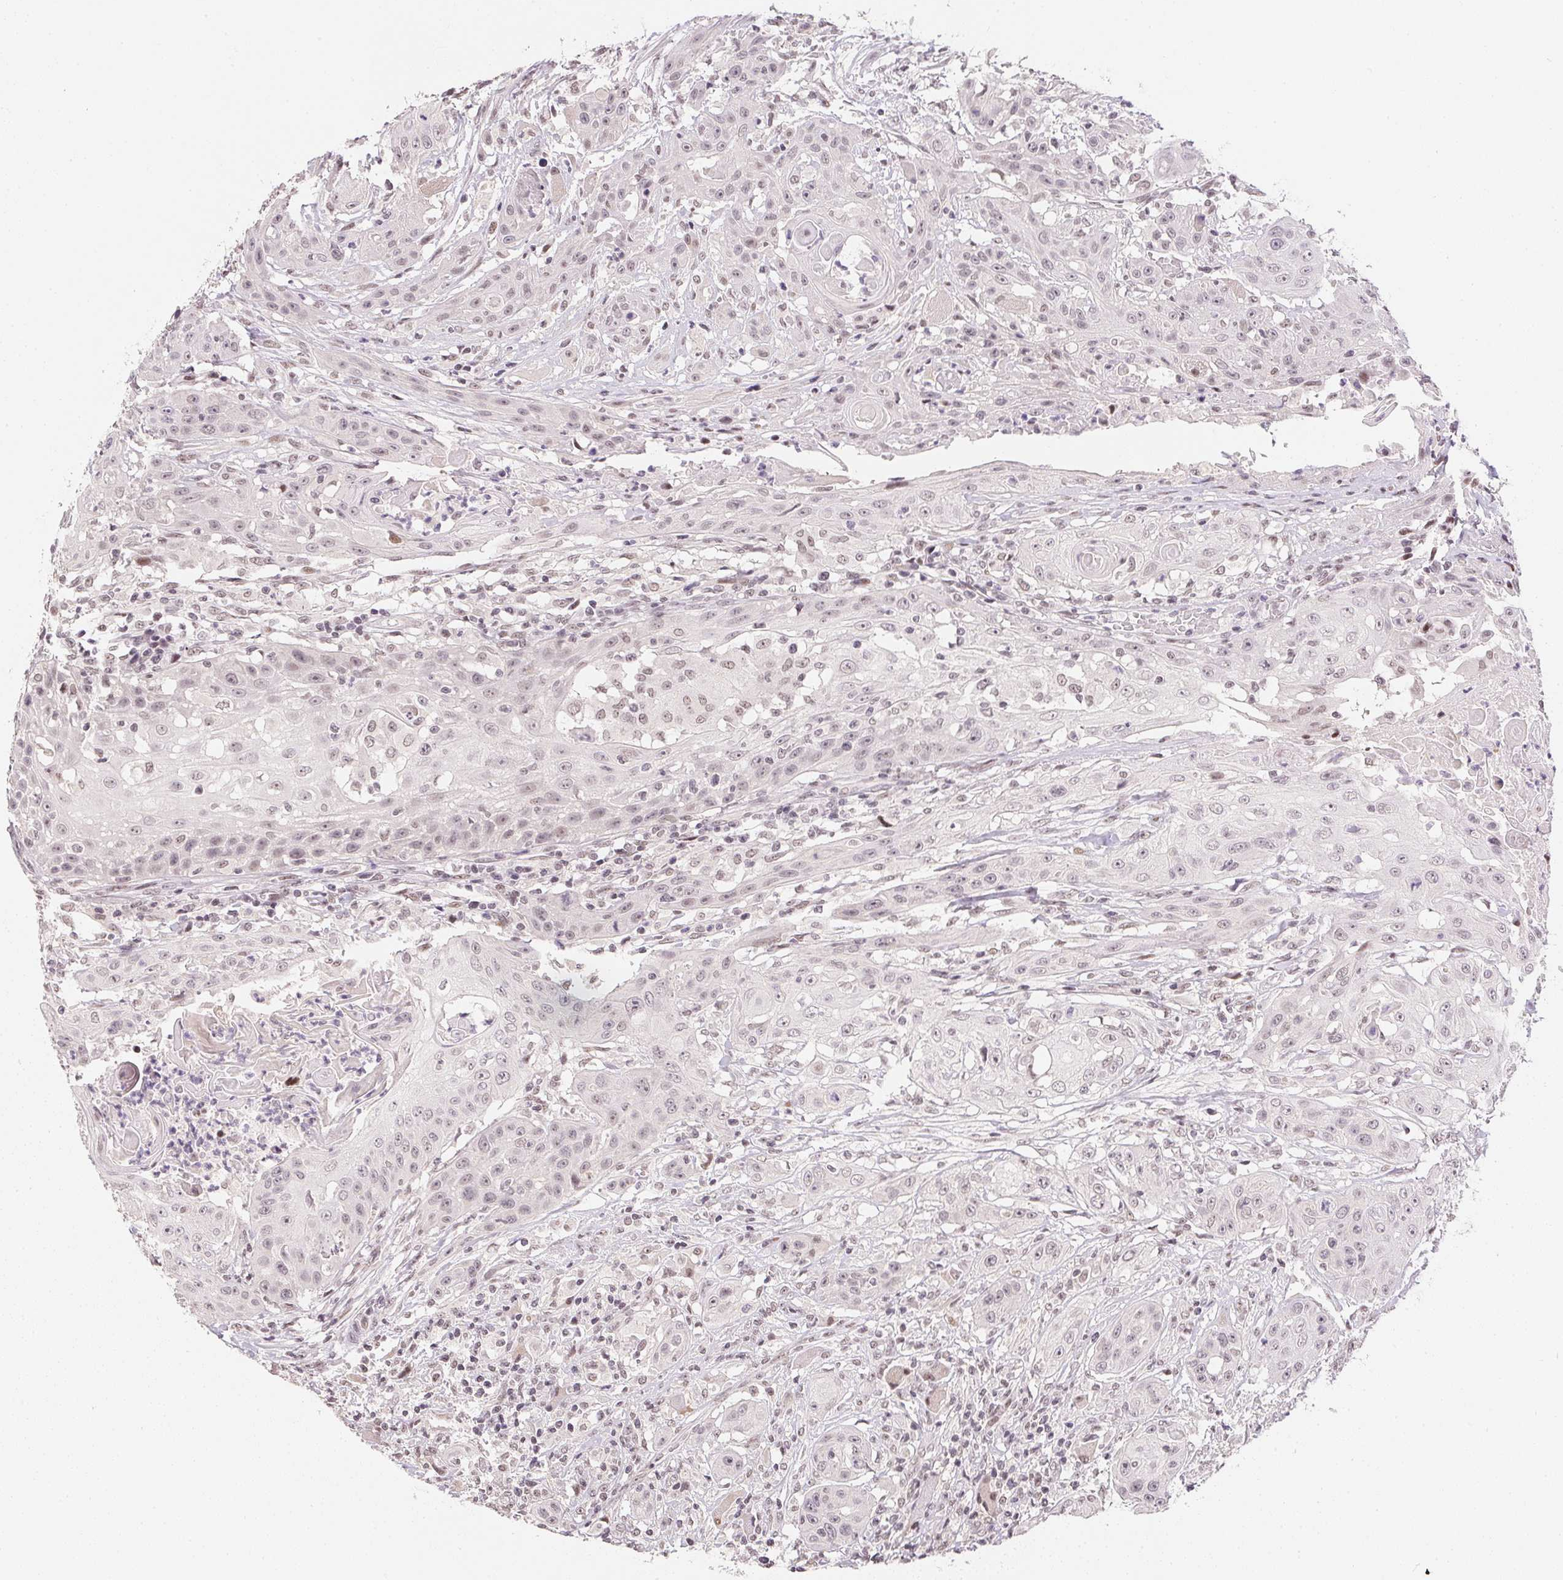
{"staining": {"intensity": "weak", "quantity": "25%-75%", "location": "nuclear"}, "tissue": "head and neck cancer", "cell_type": "Tumor cells", "image_type": "cancer", "snomed": [{"axis": "morphology", "description": "Squamous cell carcinoma, NOS"}, {"axis": "topography", "description": "Oral tissue"}, {"axis": "topography", "description": "Head-Neck"}, {"axis": "topography", "description": "Neck, NOS"}], "caption": "IHC of human squamous cell carcinoma (head and neck) exhibits low levels of weak nuclear expression in about 25%-75% of tumor cells. (IHC, brightfield microscopy, high magnification).", "gene": "KDM4D", "patient": {"sex": "female", "age": 55}}